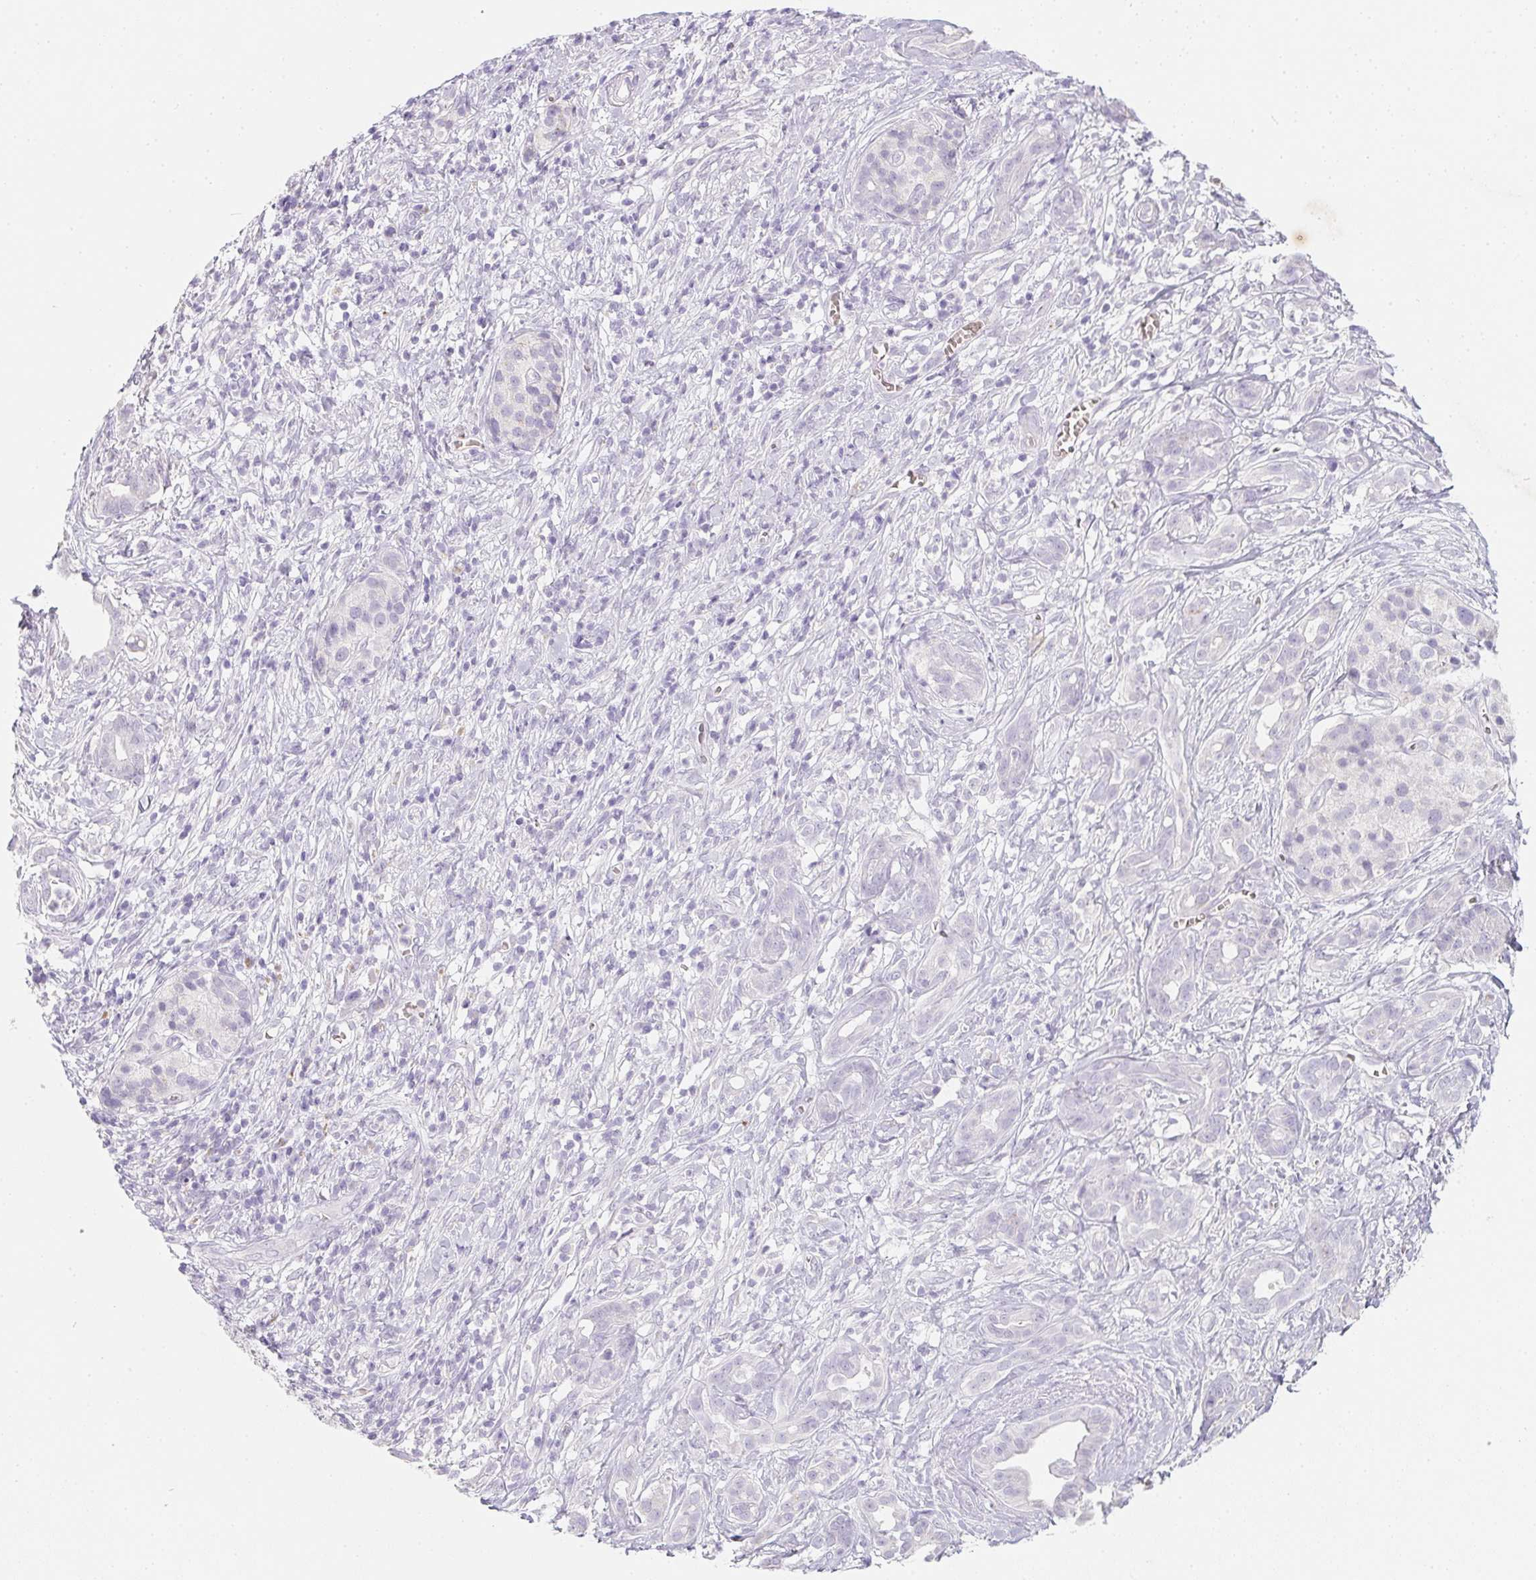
{"staining": {"intensity": "negative", "quantity": "none", "location": "none"}, "tissue": "pancreatic cancer", "cell_type": "Tumor cells", "image_type": "cancer", "snomed": [{"axis": "morphology", "description": "Adenocarcinoma, NOS"}, {"axis": "topography", "description": "Pancreas"}], "caption": "High power microscopy micrograph of an immunohistochemistry (IHC) image of pancreatic cancer (adenocarcinoma), revealing no significant staining in tumor cells.", "gene": "DCD", "patient": {"sex": "male", "age": 61}}